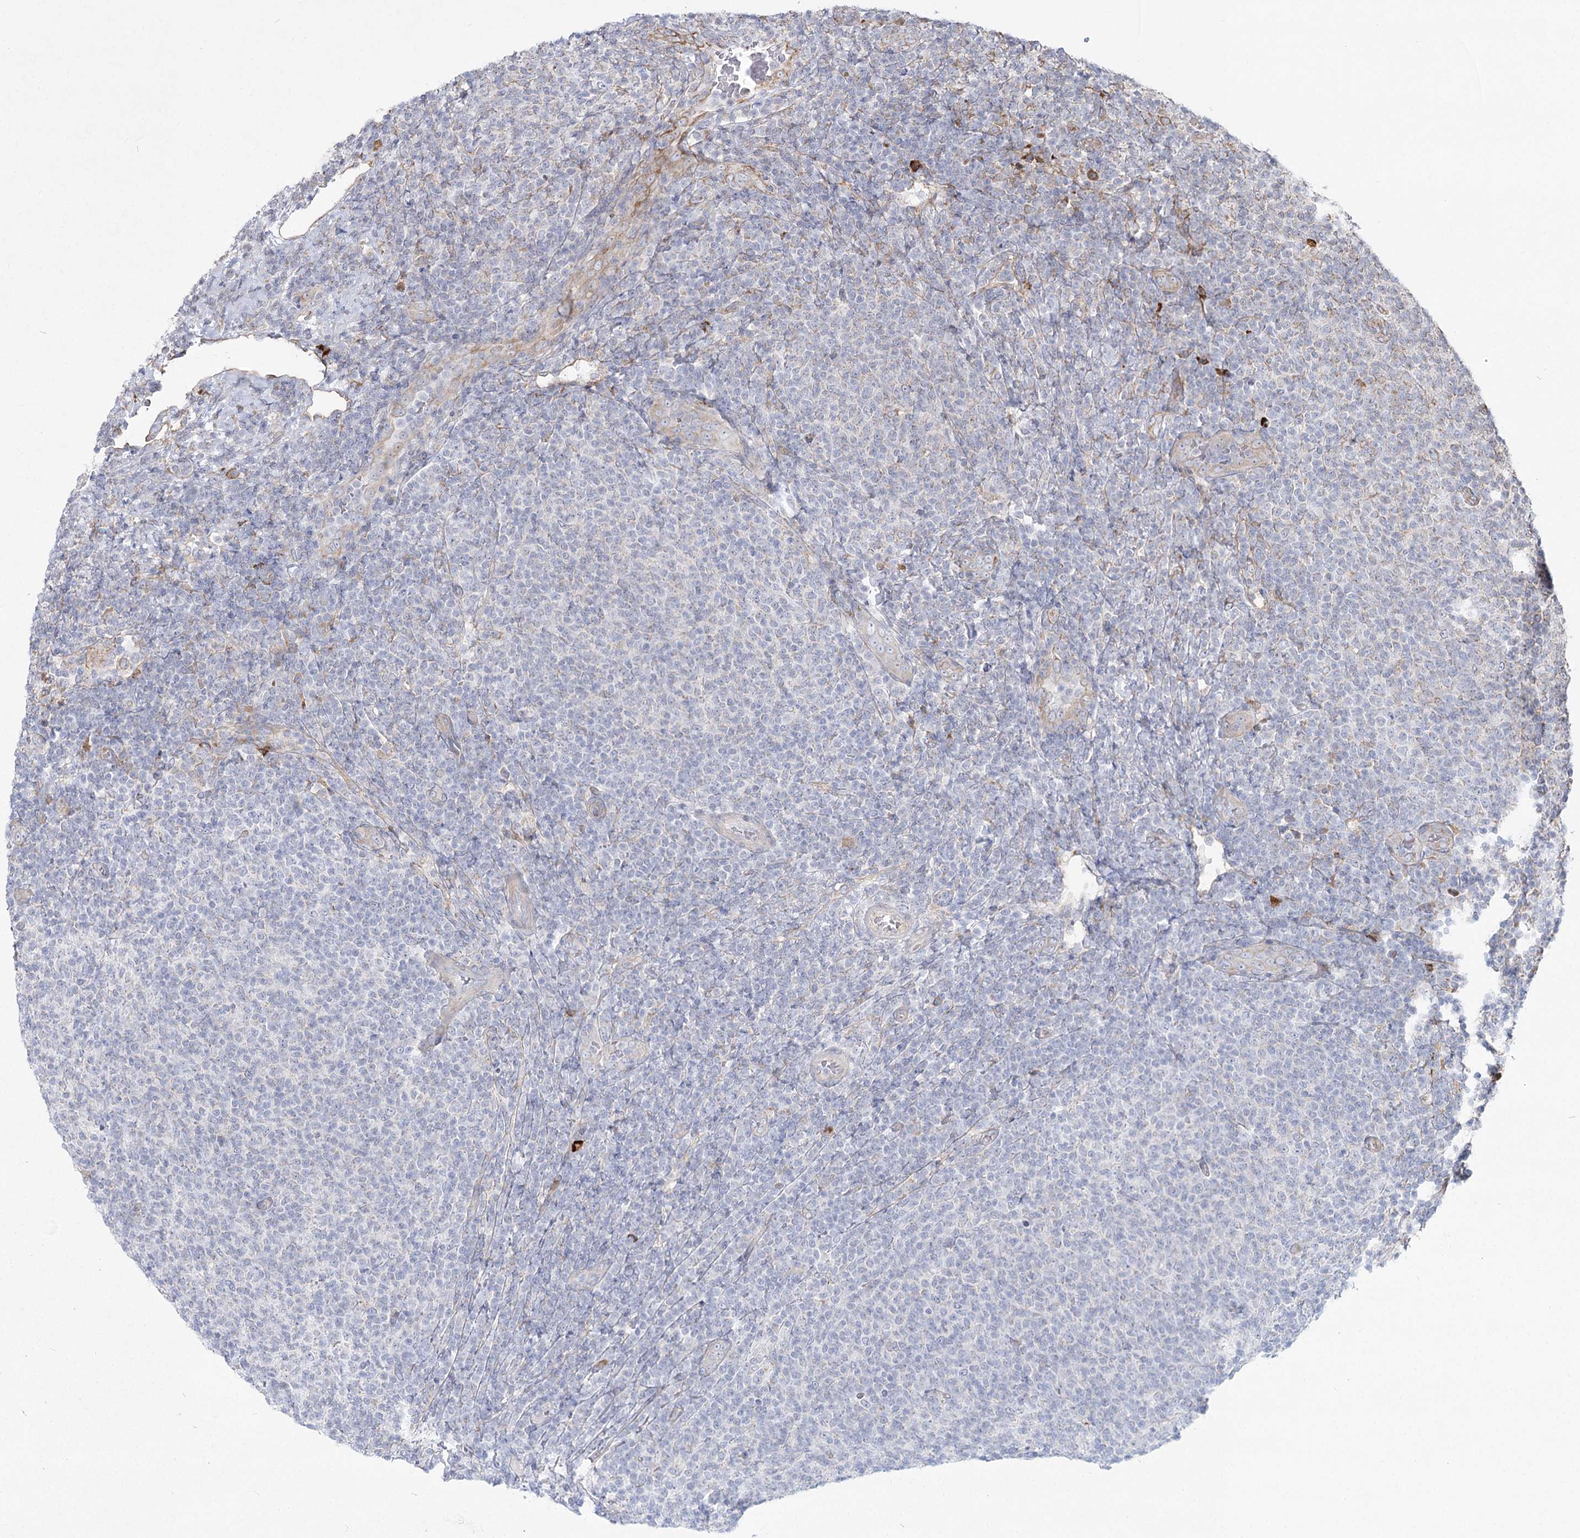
{"staining": {"intensity": "negative", "quantity": "none", "location": "none"}, "tissue": "lymphoma", "cell_type": "Tumor cells", "image_type": "cancer", "snomed": [{"axis": "morphology", "description": "Malignant lymphoma, non-Hodgkin's type, Low grade"}, {"axis": "topography", "description": "Lymph node"}], "caption": "A high-resolution histopathology image shows immunohistochemistry staining of lymphoma, which shows no significant staining in tumor cells.", "gene": "NHLRC2", "patient": {"sex": "male", "age": 66}}